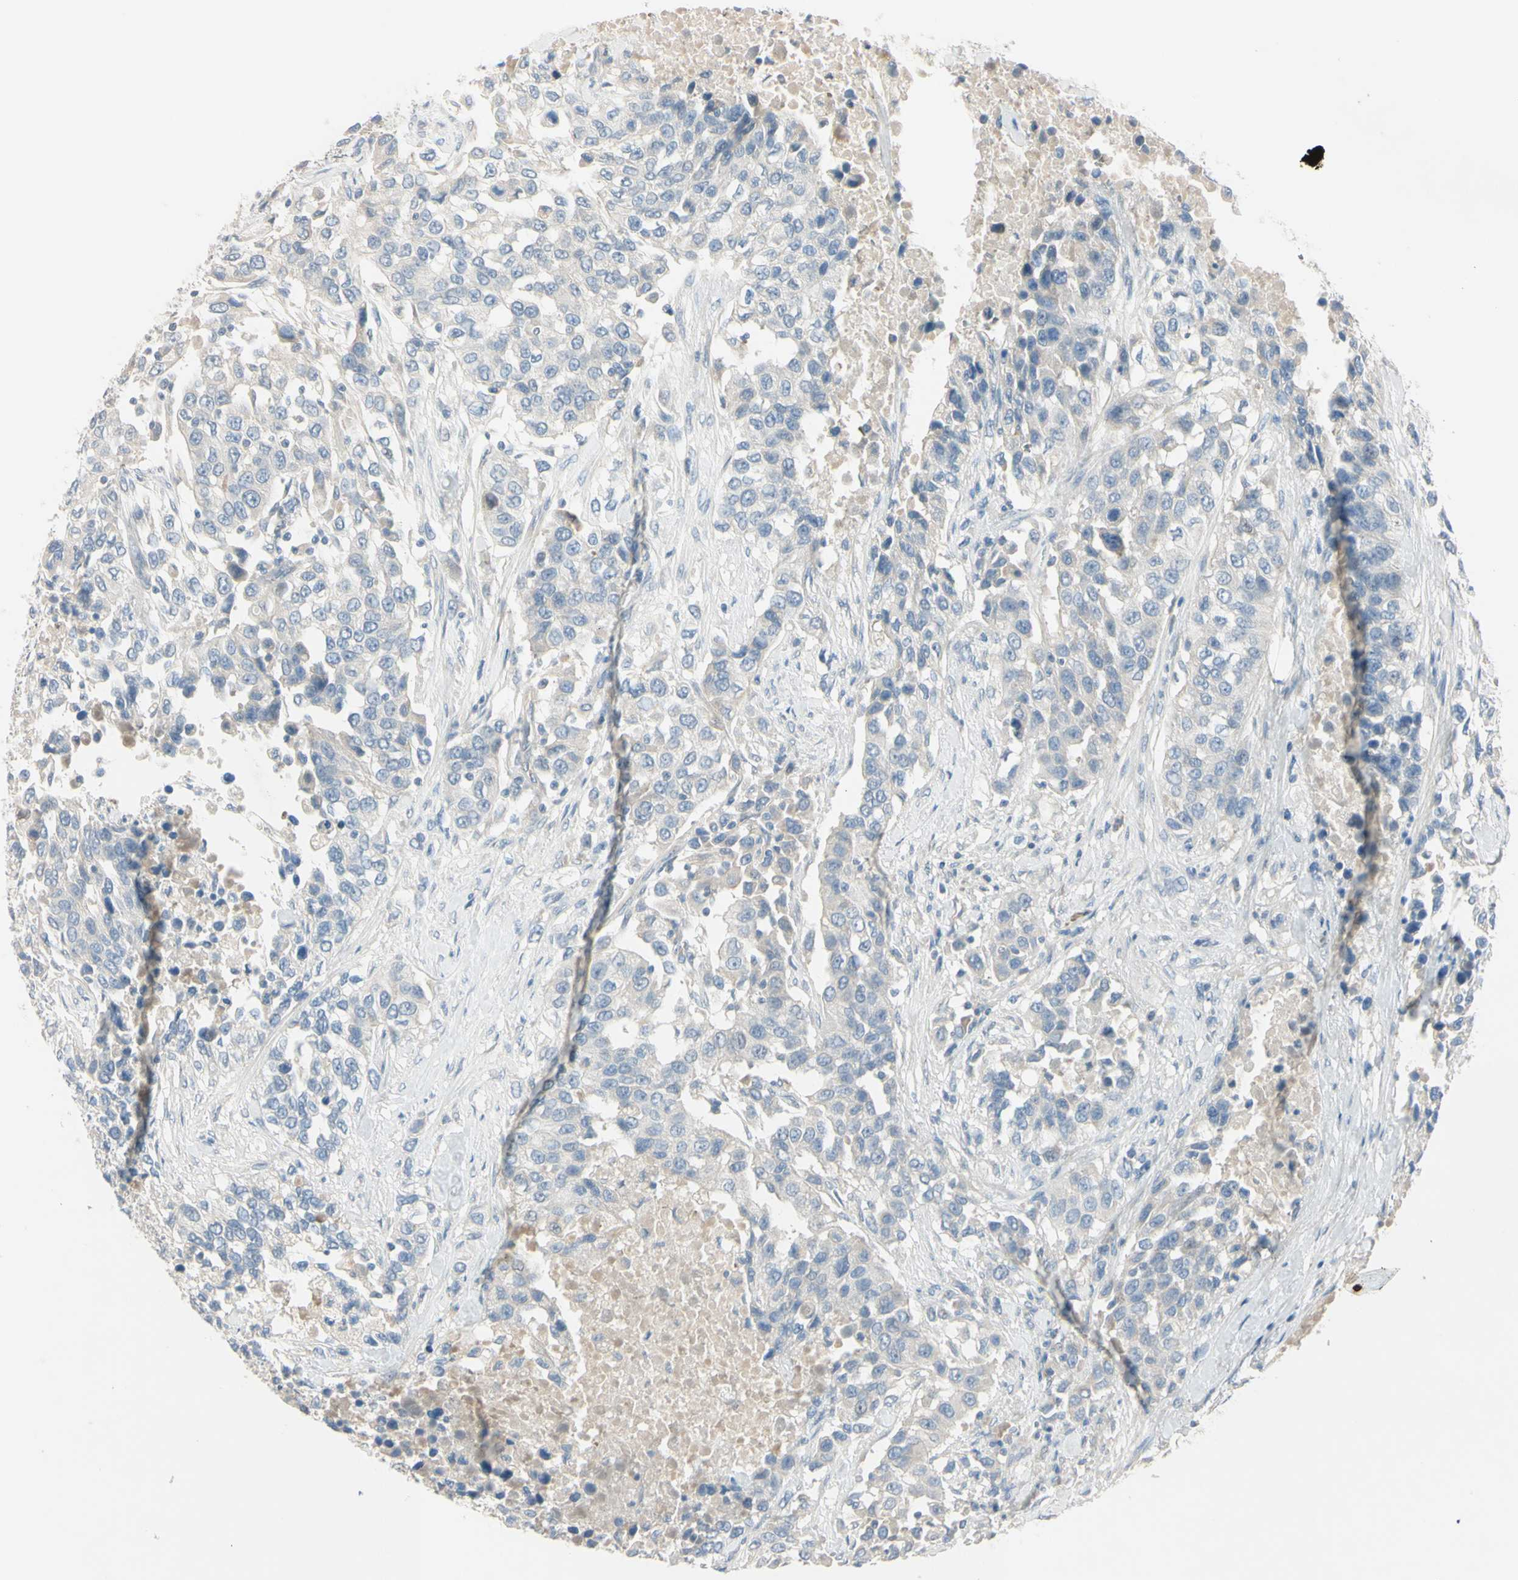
{"staining": {"intensity": "negative", "quantity": "none", "location": "none"}, "tissue": "urothelial cancer", "cell_type": "Tumor cells", "image_type": "cancer", "snomed": [{"axis": "morphology", "description": "Urothelial carcinoma, High grade"}, {"axis": "topography", "description": "Urinary bladder"}], "caption": "Immunohistochemical staining of human urothelial cancer shows no significant positivity in tumor cells.", "gene": "AATK", "patient": {"sex": "female", "age": 80}}